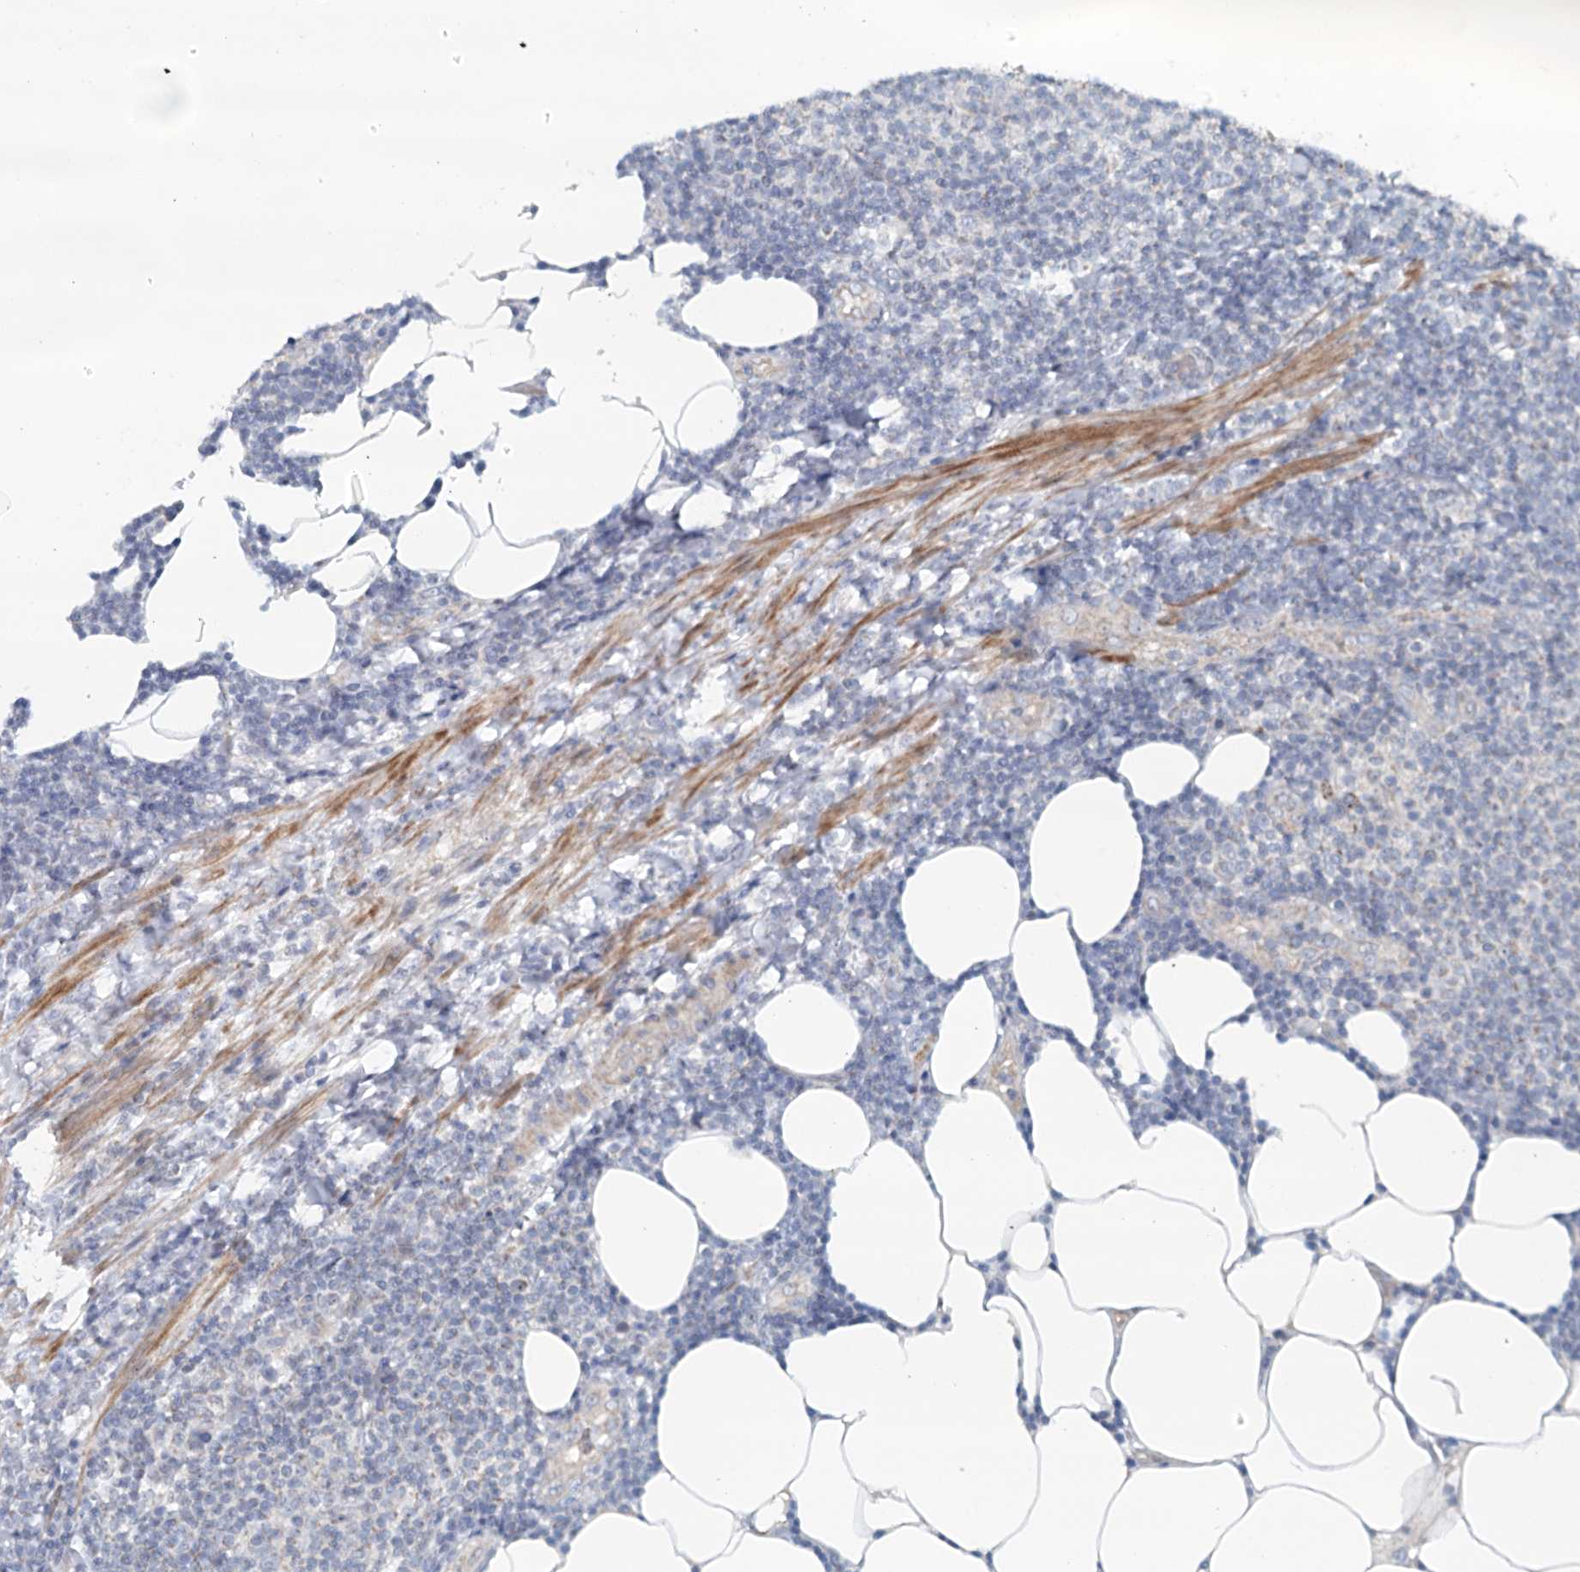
{"staining": {"intensity": "negative", "quantity": "none", "location": "none"}, "tissue": "lymphoma", "cell_type": "Tumor cells", "image_type": "cancer", "snomed": [{"axis": "morphology", "description": "Malignant lymphoma, non-Hodgkin's type, Low grade"}, {"axis": "topography", "description": "Lymph node"}], "caption": "DAB immunohistochemical staining of human lymphoma shows no significant expression in tumor cells.", "gene": "RBM43", "patient": {"sex": "male", "age": 66}}